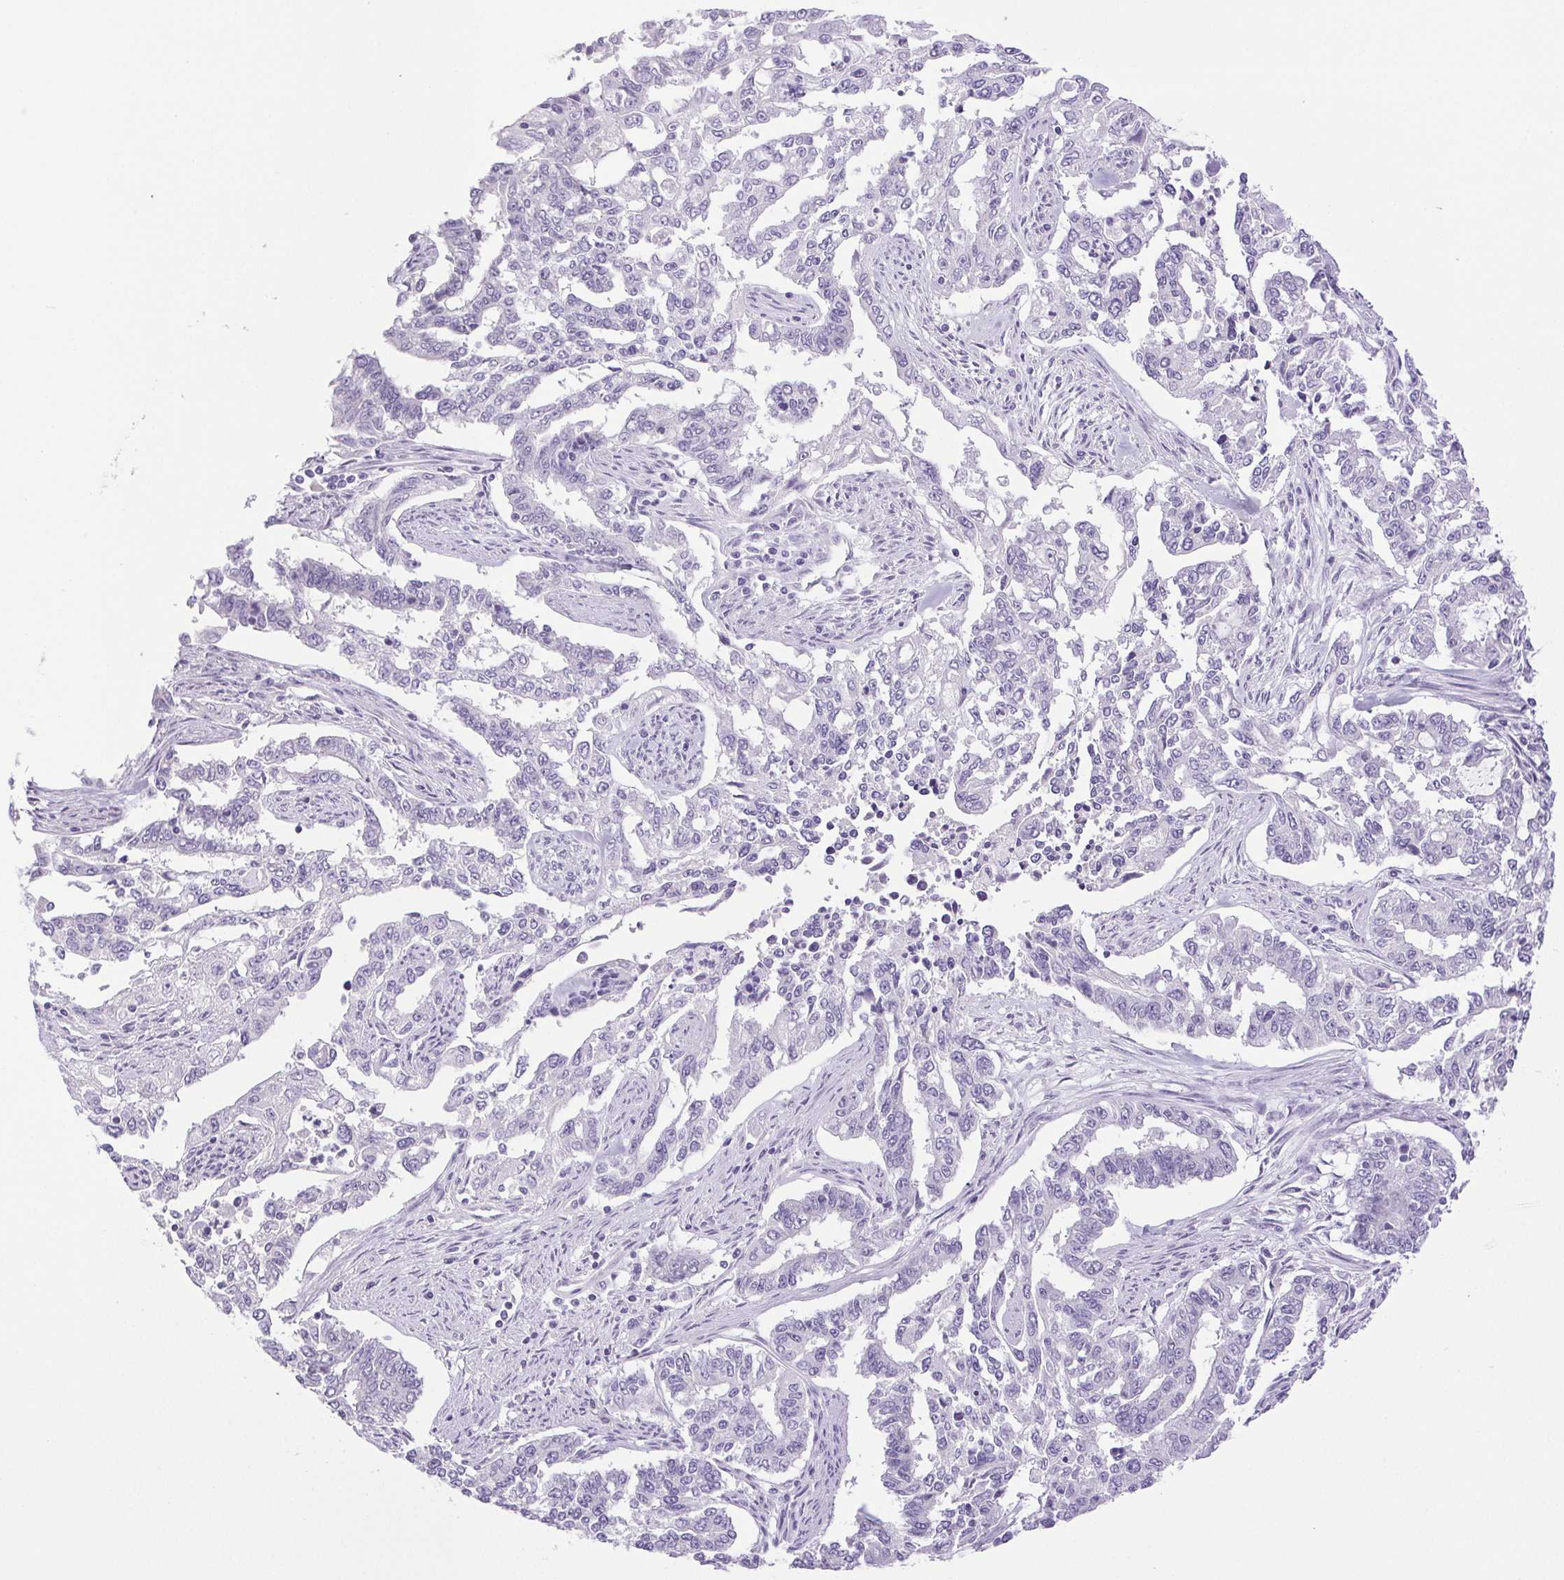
{"staining": {"intensity": "negative", "quantity": "none", "location": "none"}, "tissue": "endometrial cancer", "cell_type": "Tumor cells", "image_type": "cancer", "snomed": [{"axis": "morphology", "description": "Adenocarcinoma, NOS"}, {"axis": "topography", "description": "Uterus"}], "caption": "This image is of endometrial cancer stained with immunohistochemistry (IHC) to label a protein in brown with the nuclei are counter-stained blue. There is no expression in tumor cells. (DAB IHC with hematoxylin counter stain).", "gene": "PAPPA2", "patient": {"sex": "female", "age": 59}}